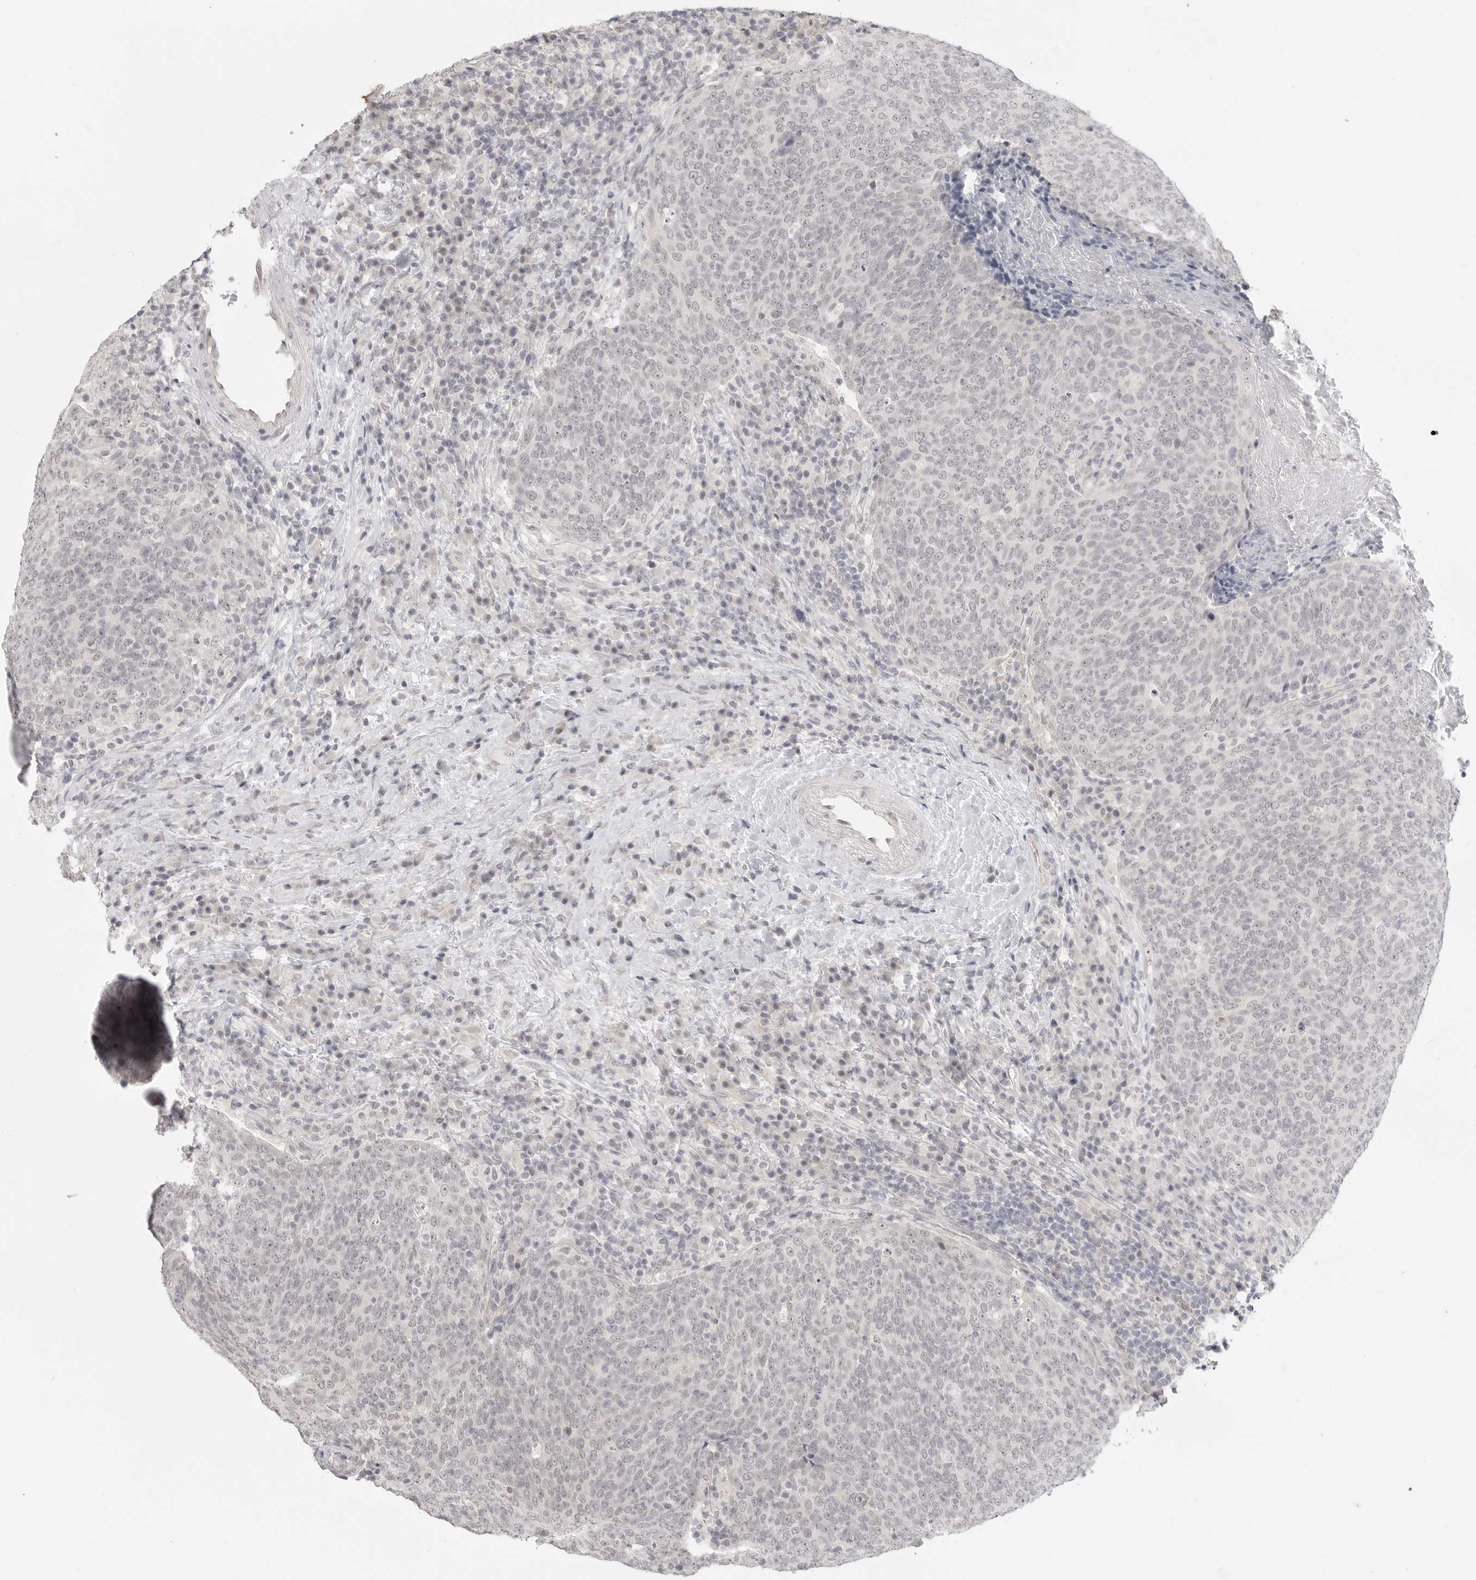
{"staining": {"intensity": "negative", "quantity": "none", "location": "none"}, "tissue": "head and neck cancer", "cell_type": "Tumor cells", "image_type": "cancer", "snomed": [{"axis": "morphology", "description": "Squamous cell carcinoma, NOS"}, {"axis": "morphology", "description": "Squamous cell carcinoma, metastatic, NOS"}, {"axis": "topography", "description": "Lymph node"}, {"axis": "topography", "description": "Head-Neck"}], "caption": "Metastatic squamous cell carcinoma (head and neck) stained for a protein using immunohistochemistry (IHC) shows no positivity tumor cells.", "gene": "KLK11", "patient": {"sex": "male", "age": 62}}